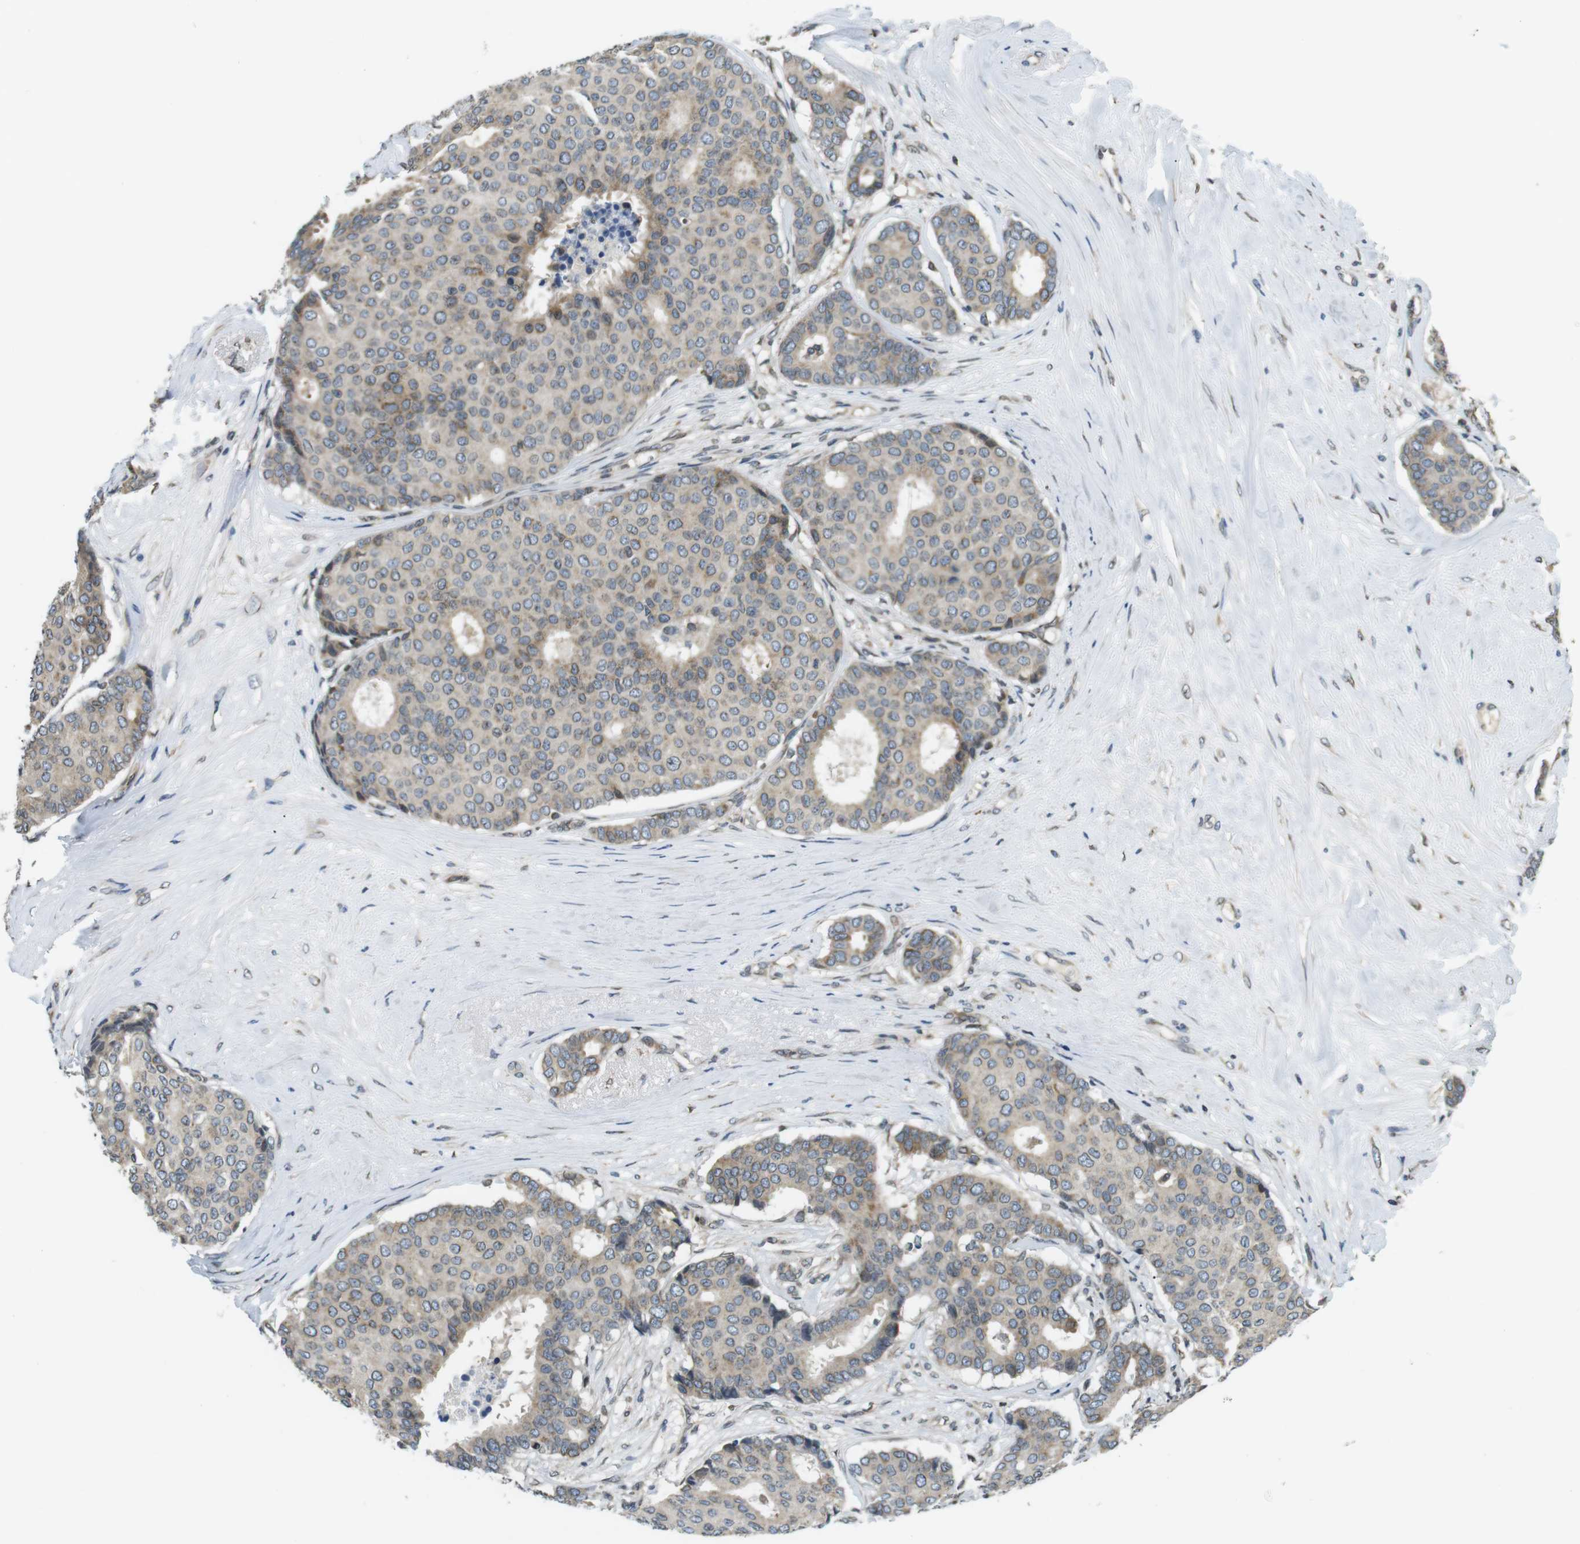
{"staining": {"intensity": "weak", "quantity": "<25%", "location": "cytoplasmic/membranous"}, "tissue": "breast cancer", "cell_type": "Tumor cells", "image_type": "cancer", "snomed": [{"axis": "morphology", "description": "Duct carcinoma"}, {"axis": "topography", "description": "Breast"}], "caption": "Immunohistochemical staining of infiltrating ductal carcinoma (breast) exhibits no significant staining in tumor cells.", "gene": "TMX4", "patient": {"sex": "female", "age": 75}}